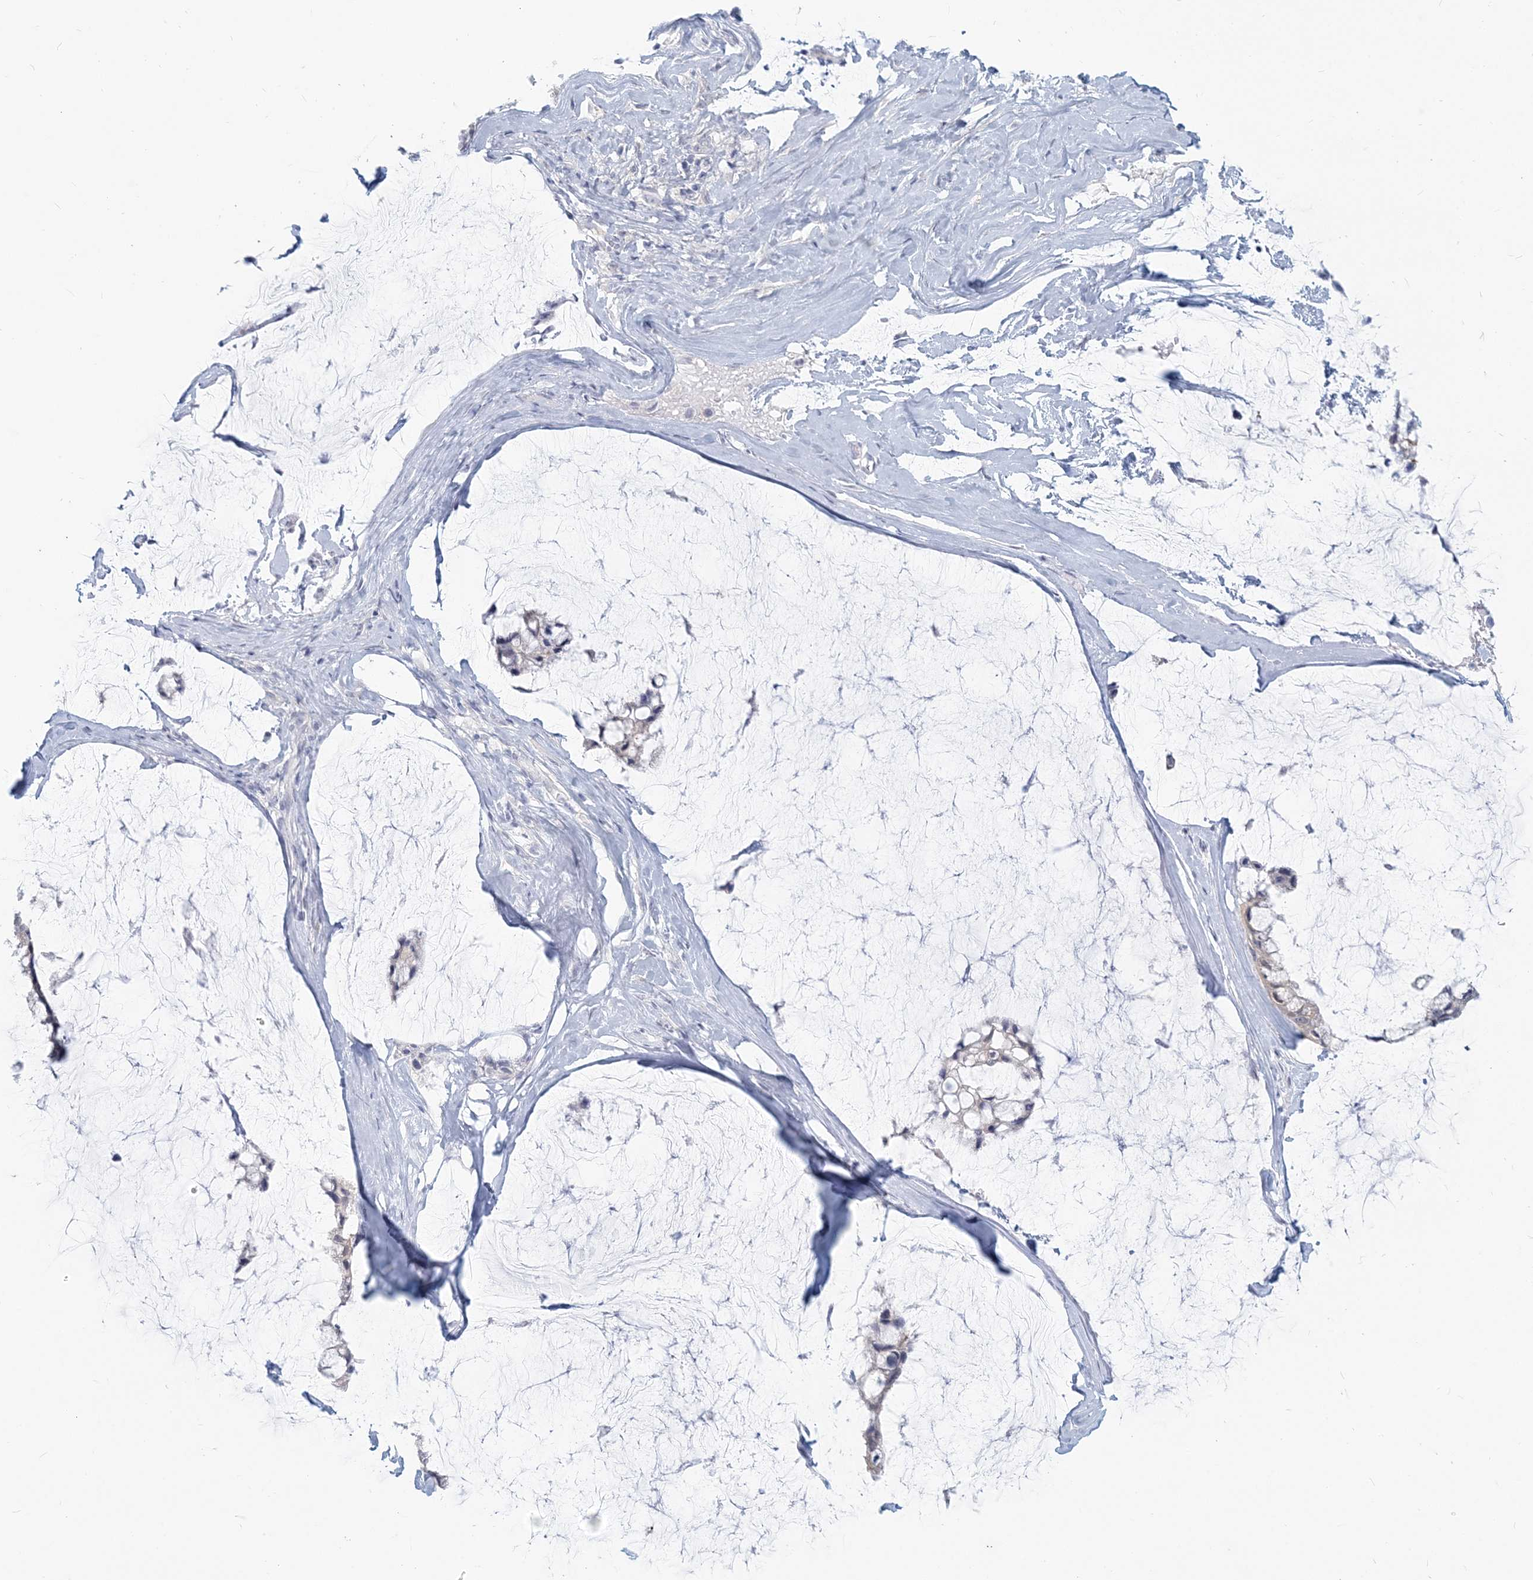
{"staining": {"intensity": "negative", "quantity": "none", "location": "none"}, "tissue": "ovarian cancer", "cell_type": "Tumor cells", "image_type": "cancer", "snomed": [{"axis": "morphology", "description": "Cystadenocarcinoma, mucinous, NOS"}, {"axis": "topography", "description": "Ovary"}], "caption": "This is an IHC histopathology image of mucinous cystadenocarcinoma (ovarian). There is no positivity in tumor cells.", "gene": "GMPPA", "patient": {"sex": "female", "age": 39}}